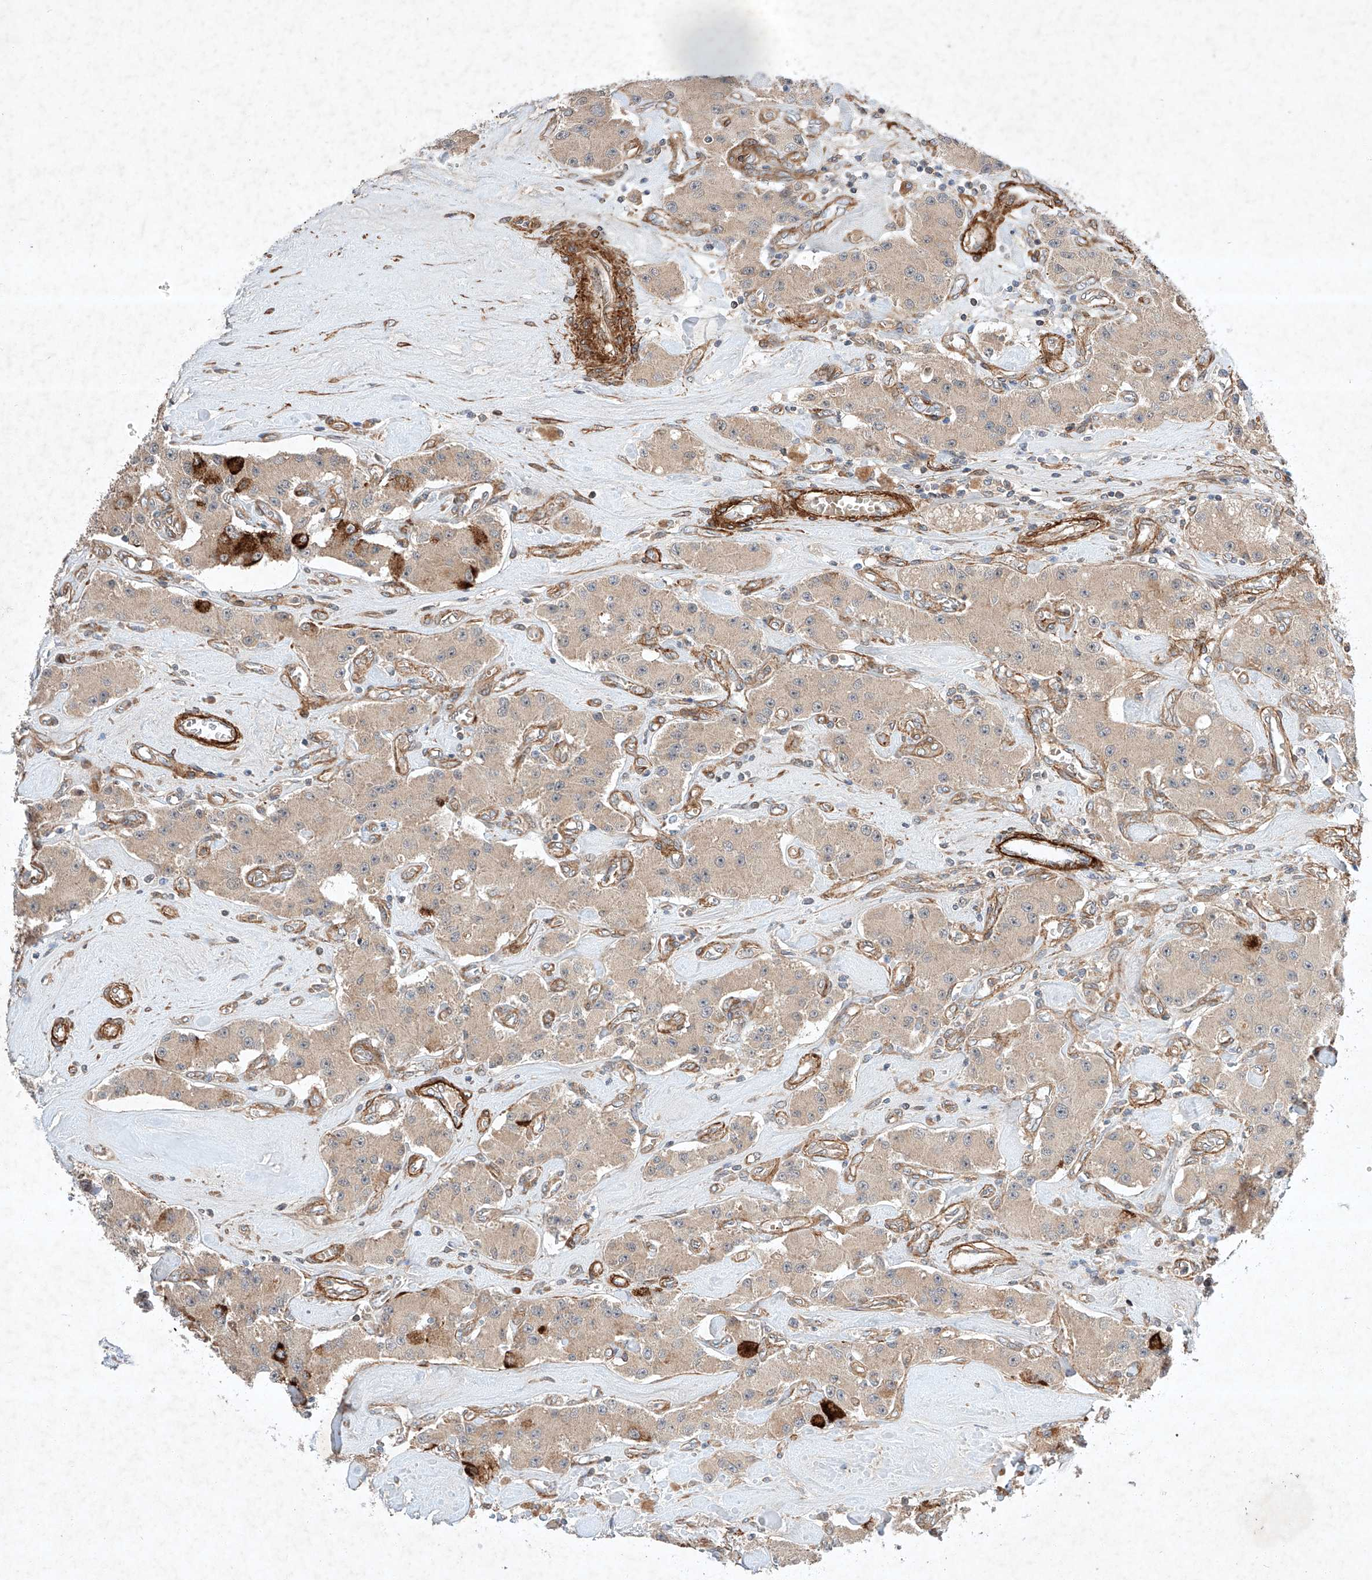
{"staining": {"intensity": "moderate", "quantity": "<25%", "location": "cytoplasmic/membranous"}, "tissue": "carcinoid", "cell_type": "Tumor cells", "image_type": "cancer", "snomed": [{"axis": "morphology", "description": "Carcinoid, malignant, NOS"}, {"axis": "topography", "description": "Pancreas"}], "caption": "IHC of carcinoid demonstrates low levels of moderate cytoplasmic/membranous expression in approximately <25% of tumor cells.", "gene": "ARHGAP33", "patient": {"sex": "male", "age": 41}}